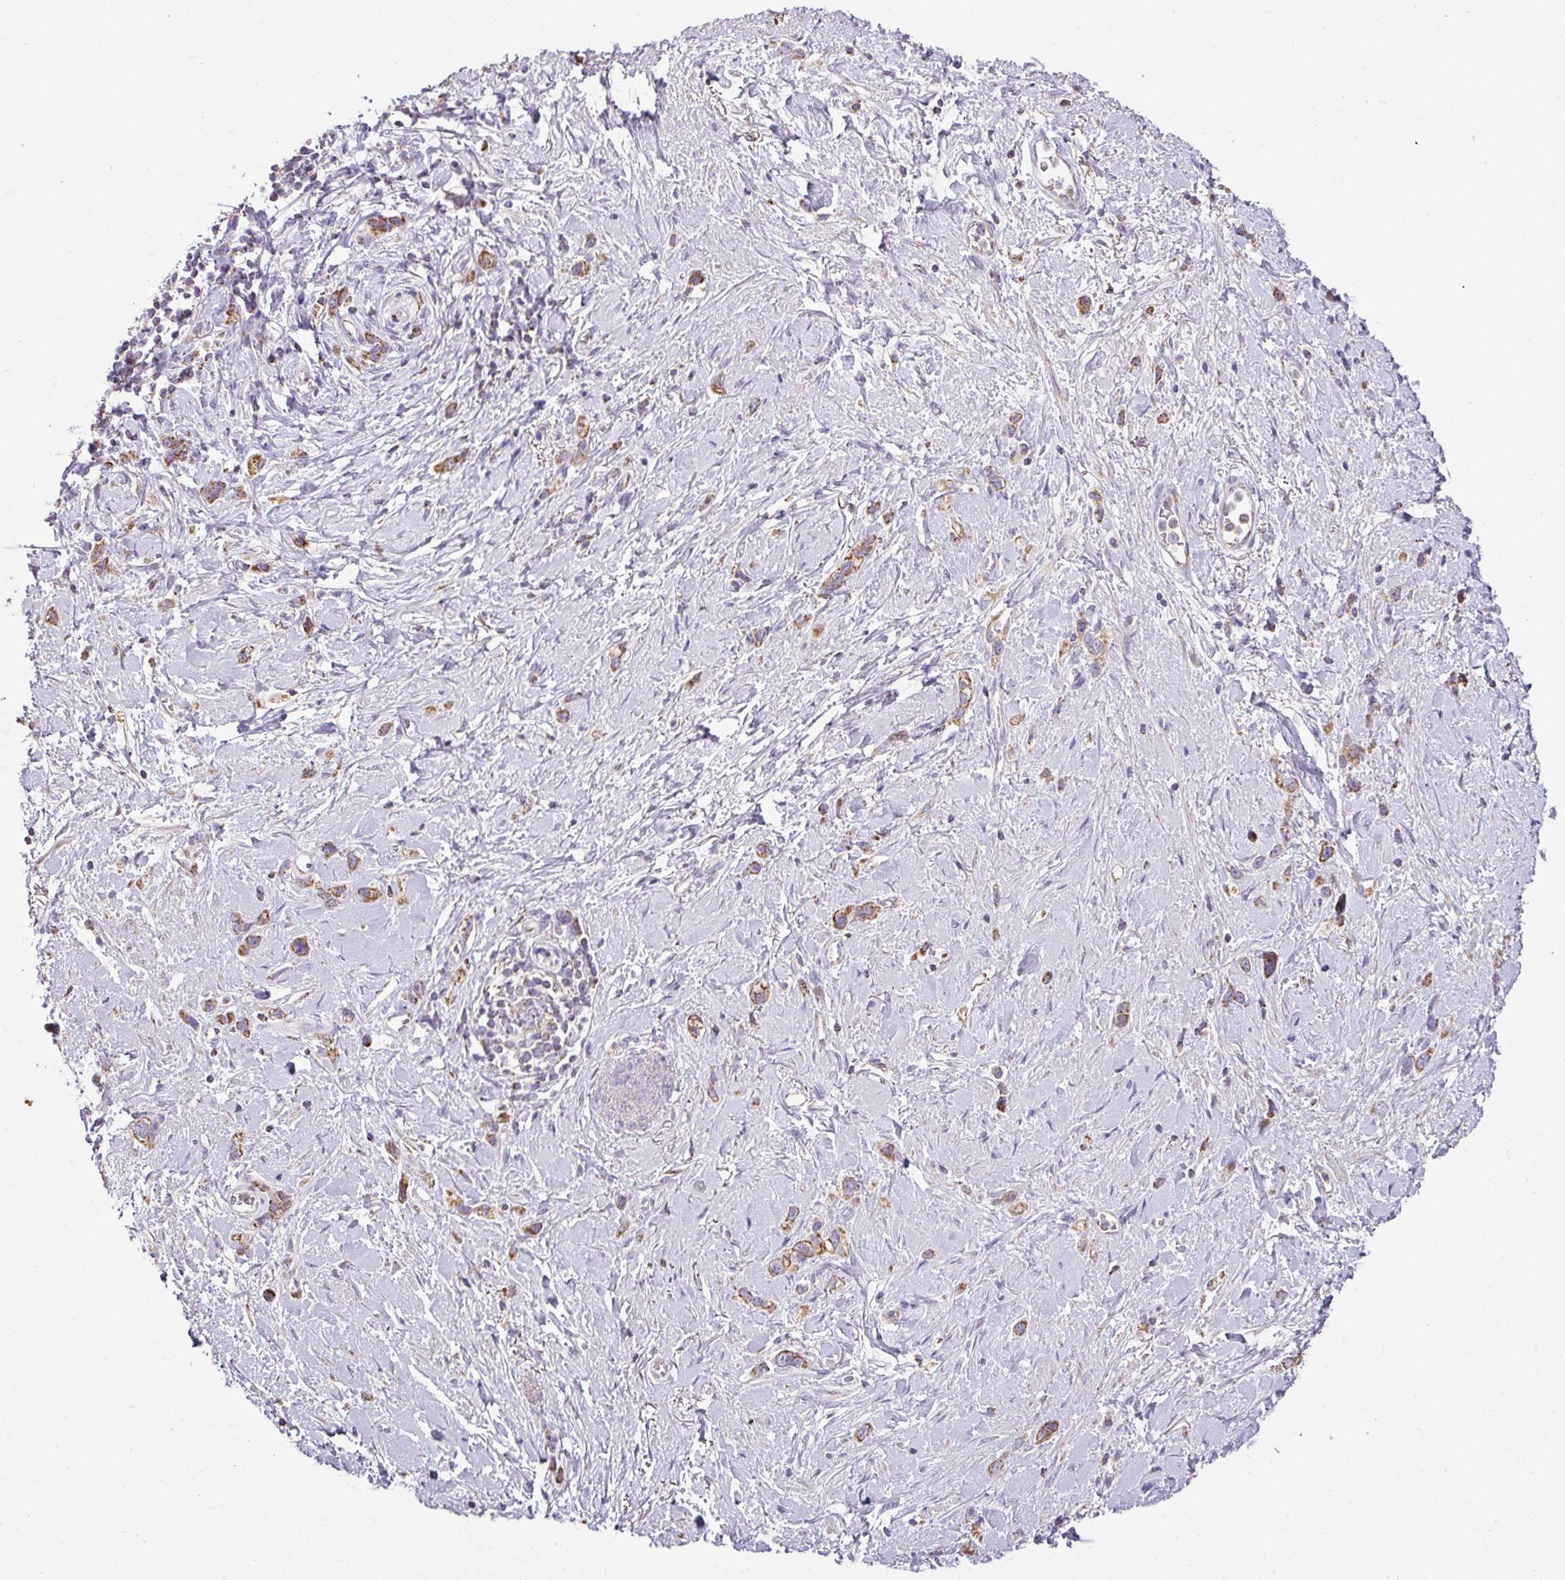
{"staining": {"intensity": "moderate", "quantity": ">75%", "location": "cytoplasmic/membranous"}, "tissue": "stomach cancer", "cell_type": "Tumor cells", "image_type": "cancer", "snomed": [{"axis": "morphology", "description": "Adenocarcinoma, NOS"}, {"axis": "topography", "description": "Stomach"}], "caption": "Human stomach cancer stained with a brown dye reveals moderate cytoplasmic/membranous positive positivity in about >75% of tumor cells.", "gene": "SQOR", "patient": {"sex": "female", "age": 65}}